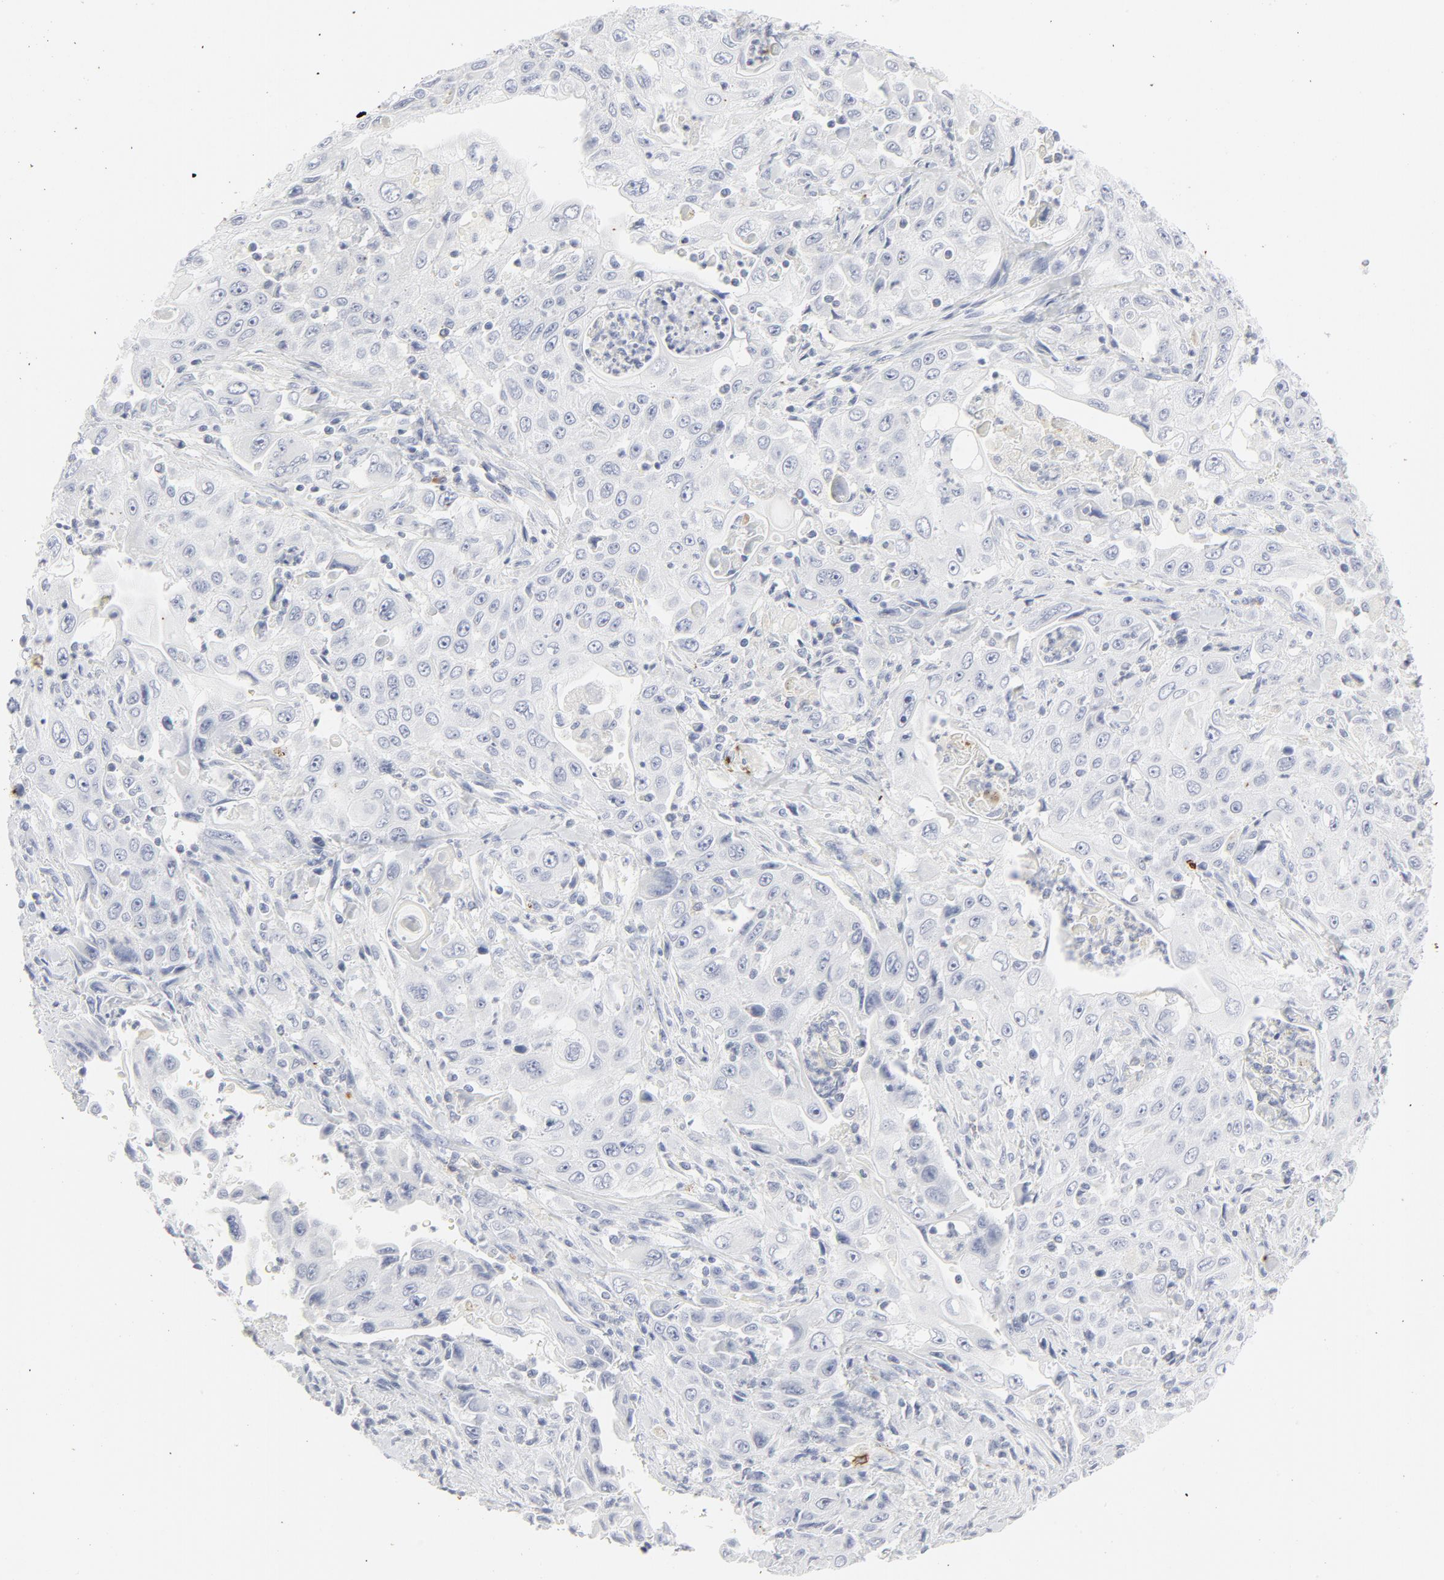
{"staining": {"intensity": "negative", "quantity": "none", "location": "none"}, "tissue": "pancreatic cancer", "cell_type": "Tumor cells", "image_type": "cancer", "snomed": [{"axis": "morphology", "description": "Adenocarcinoma, NOS"}, {"axis": "topography", "description": "Pancreas"}], "caption": "A photomicrograph of human adenocarcinoma (pancreatic) is negative for staining in tumor cells.", "gene": "CCR7", "patient": {"sex": "male", "age": 70}}